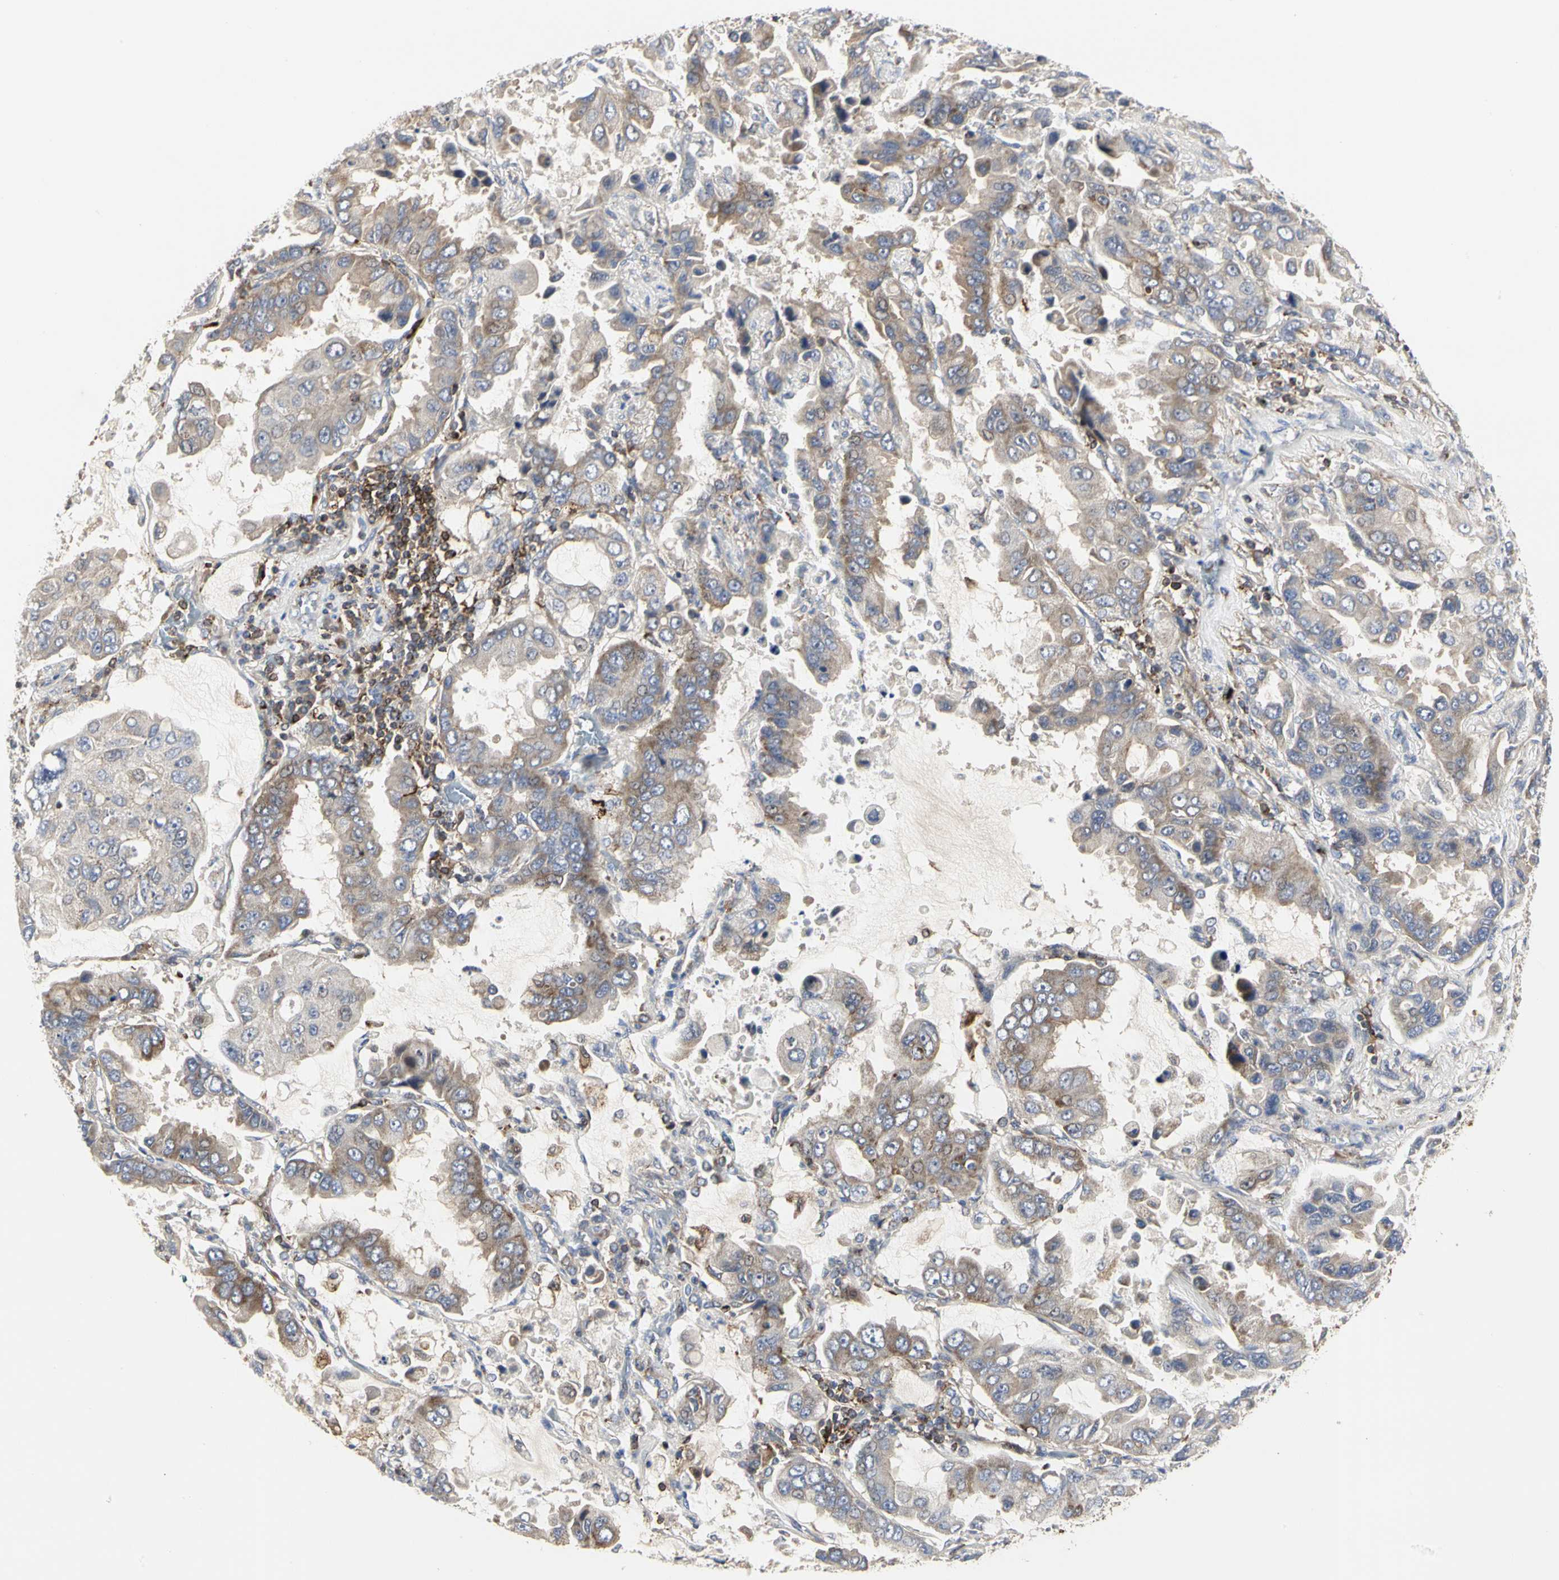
{"staining": {"intensity": "moderate", "quantity": "<25%", "location": "cytoplasmic/membranous"}, "tissue": "lung cancer", "cell_type": "Tumor cells", "image_type": "cancer", "snomed": [{"axis": "morphology", "description": "Adenocarcinoma, NOS"}, {"axis": "topography", "description": "Lung"}], "caption": "DAB (3,3'-diaminobenzidine) immunohistochemical staining of lung adenocarcinoma exhibits moderate cytoplasmic/membranous protein positivity in approximately <25% of tumor cells.", "gene": "NAPG", "patient": {"sex": "male", "age": 64}}